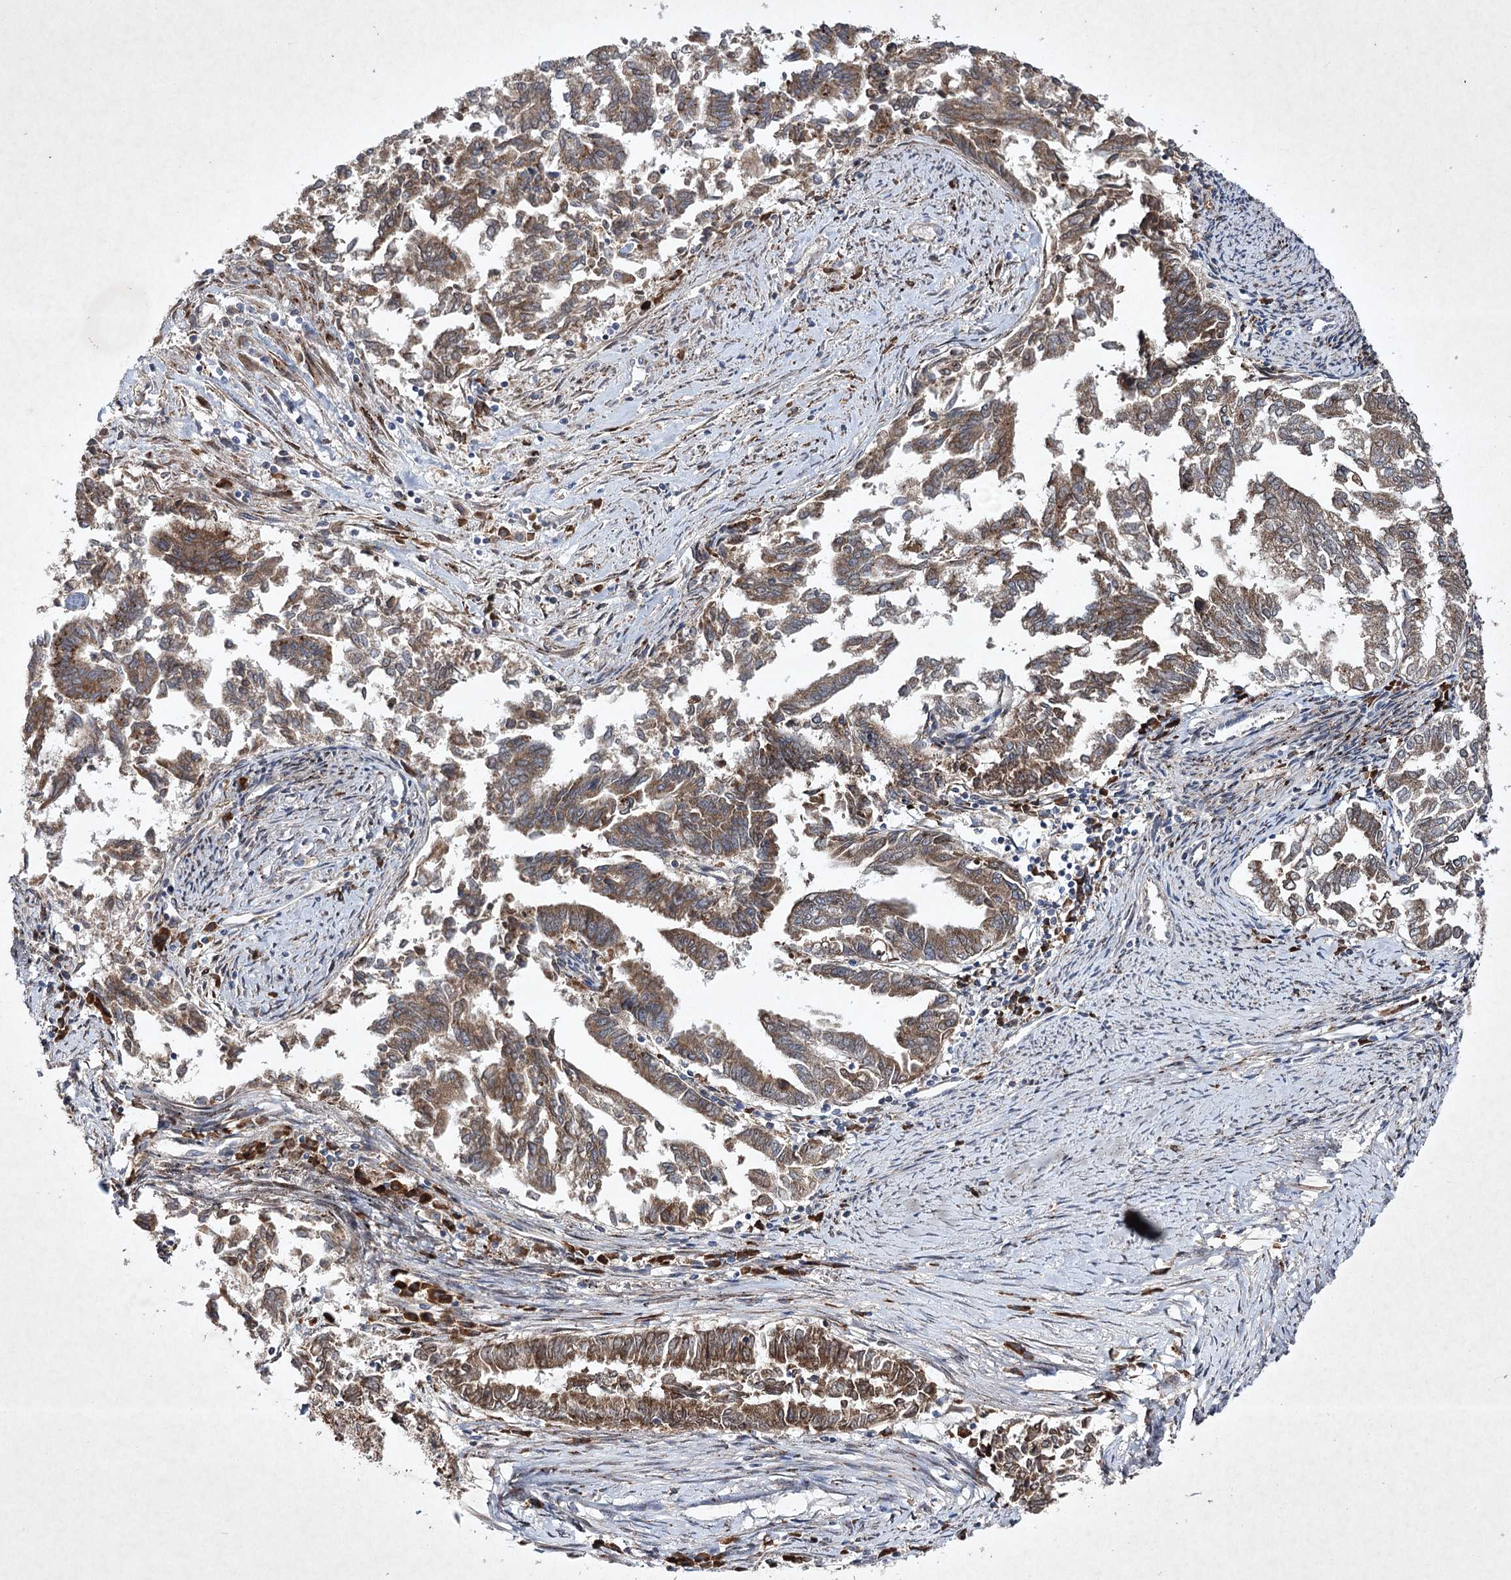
{"staining": {"intensity": "moderate", "quantity": ">75%", "location": "cytoplasmic/membranous"}, "tissue": "endometrial cancer", "cell_type": "Tumor cells", "image_type": "cancer", "snomed": [{"axis": "morphology", "description": "Adenocarcinoma, NOS"}, {"axis": "topography", "description": "Endometrium"}], "caption": "Immunohistochemistry staining of endometrial cancer, which shows medium levels of moderate cytoplasmic/membranous staining in approximately >75% of tumor cells indicating moderate cytoplasmic/membranous protein positivity. The staining was performed using DAB (3,3'-diaminobenzidine) (brown) for protein detection and nuclei were counterstained in hematoxylin (blue).", "gene": "ALG9", "patient": {"sex": "female", "age": 79}}